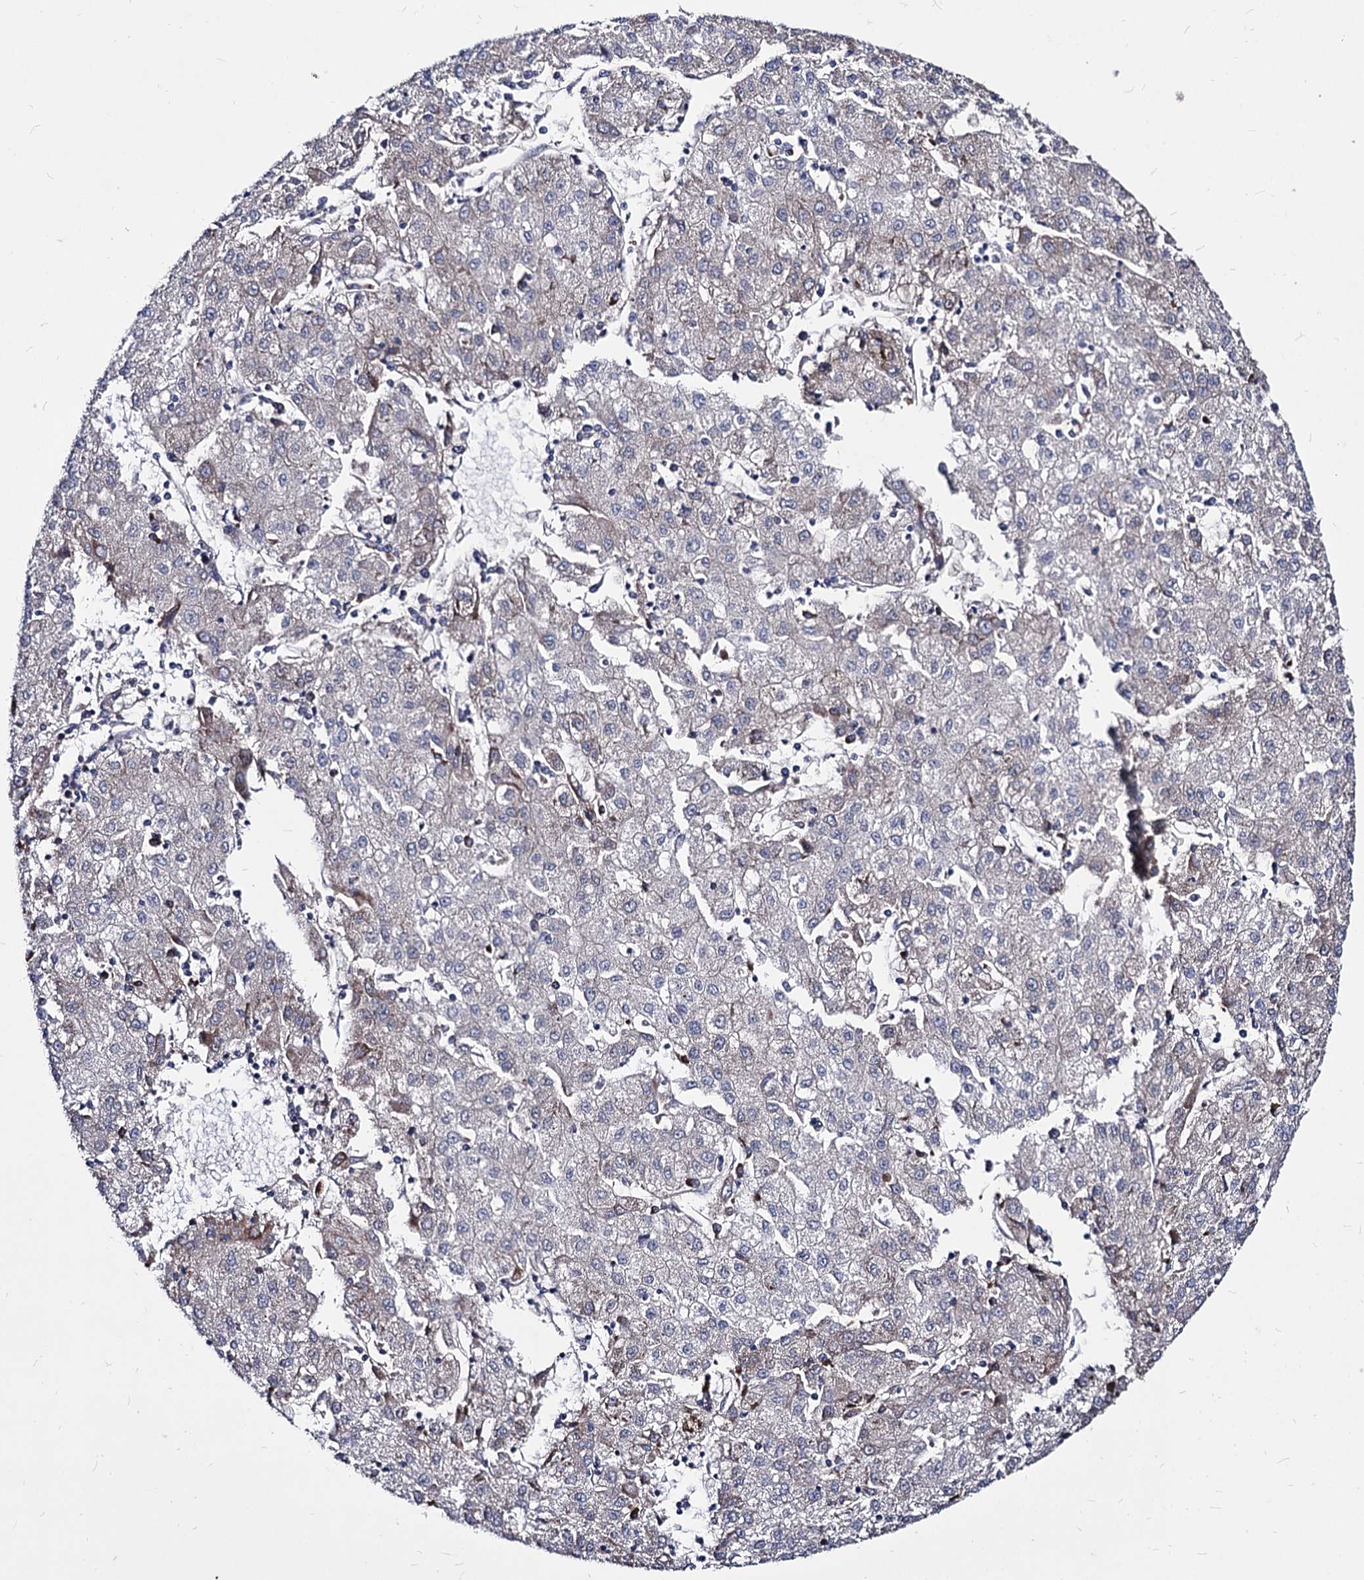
{"staining": {"intensity": "negative", "quantity": "none", "location": "none"}, "tissue": "liver cancer", "cell_type": "Tumor cells", "image_type": "cancer", "snomed": [{"axis": "morphology", "description": "Carcinoma, Hepatocellular, NOS"}, {"axis": "topography", "description": "Liver"}], "caption": "This is an IHC photomicrograph of hepatocellular carcinoma (liver). There is no positivity in tumor cells.", "gene": "NME1", "patient": {"sex": "male", "age": 72}}